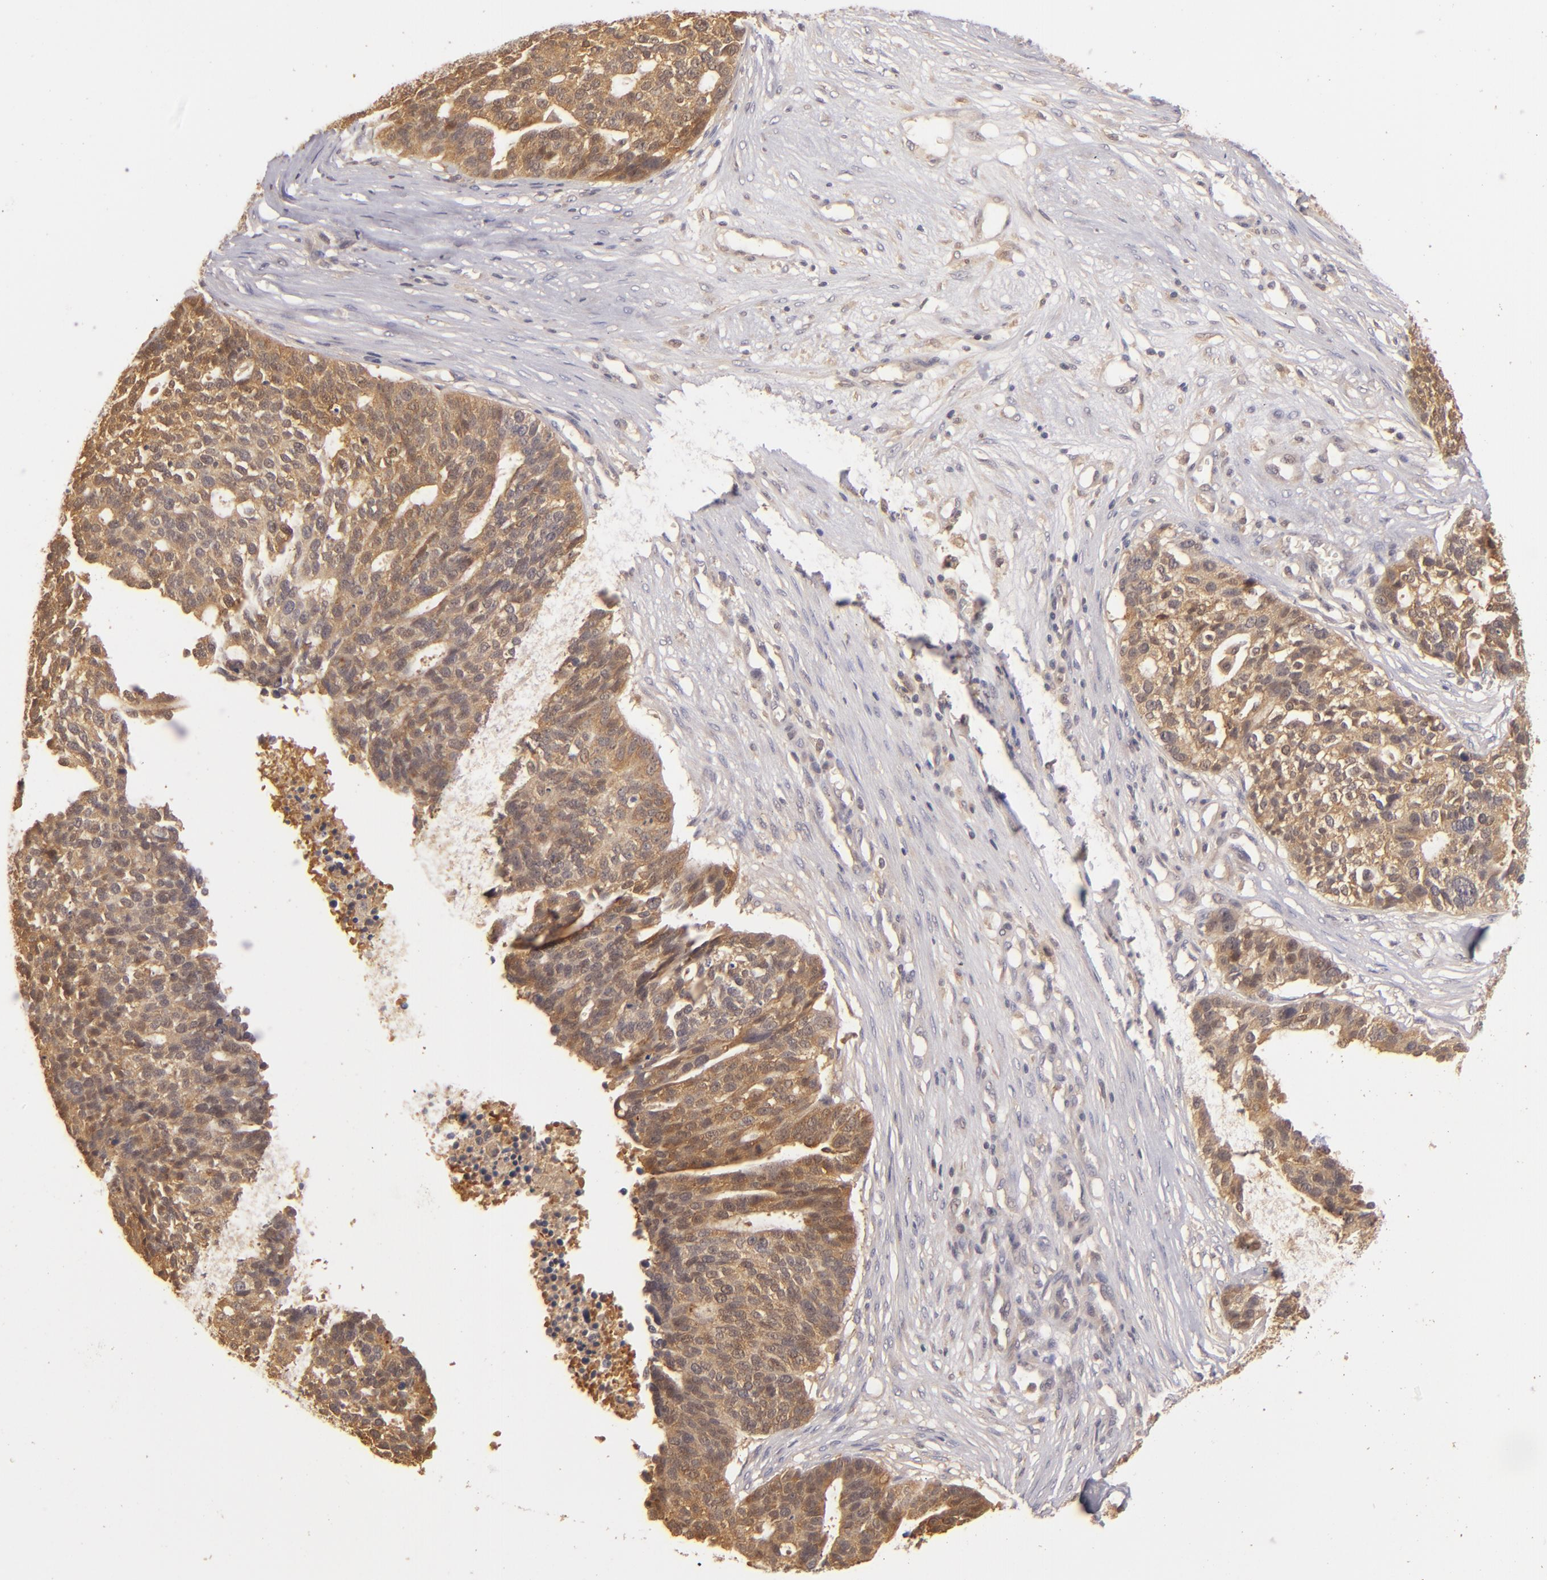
{"staining": {"intensity": "strong", "quantity": ">75%", "location": "cytoplasmic/membranous"}, "tissue": "ovarian cancer", "cell_type": "Tumor cells", "image_type": "cancer", "snomed": [{"axis": "morphology", "description": "Cystadenocarcinoma, serous, NOS"}, {"axis": "topography", "description": "Ovary"}], "caption": "DAB immunohistochemical staining of human ovarian cancer displays strong cytoplasmic/membranous protein positivity in approximately >75% of tumor cells.", "gene": "PRKCD", "patient": {"sex": "female", "age": 59}}